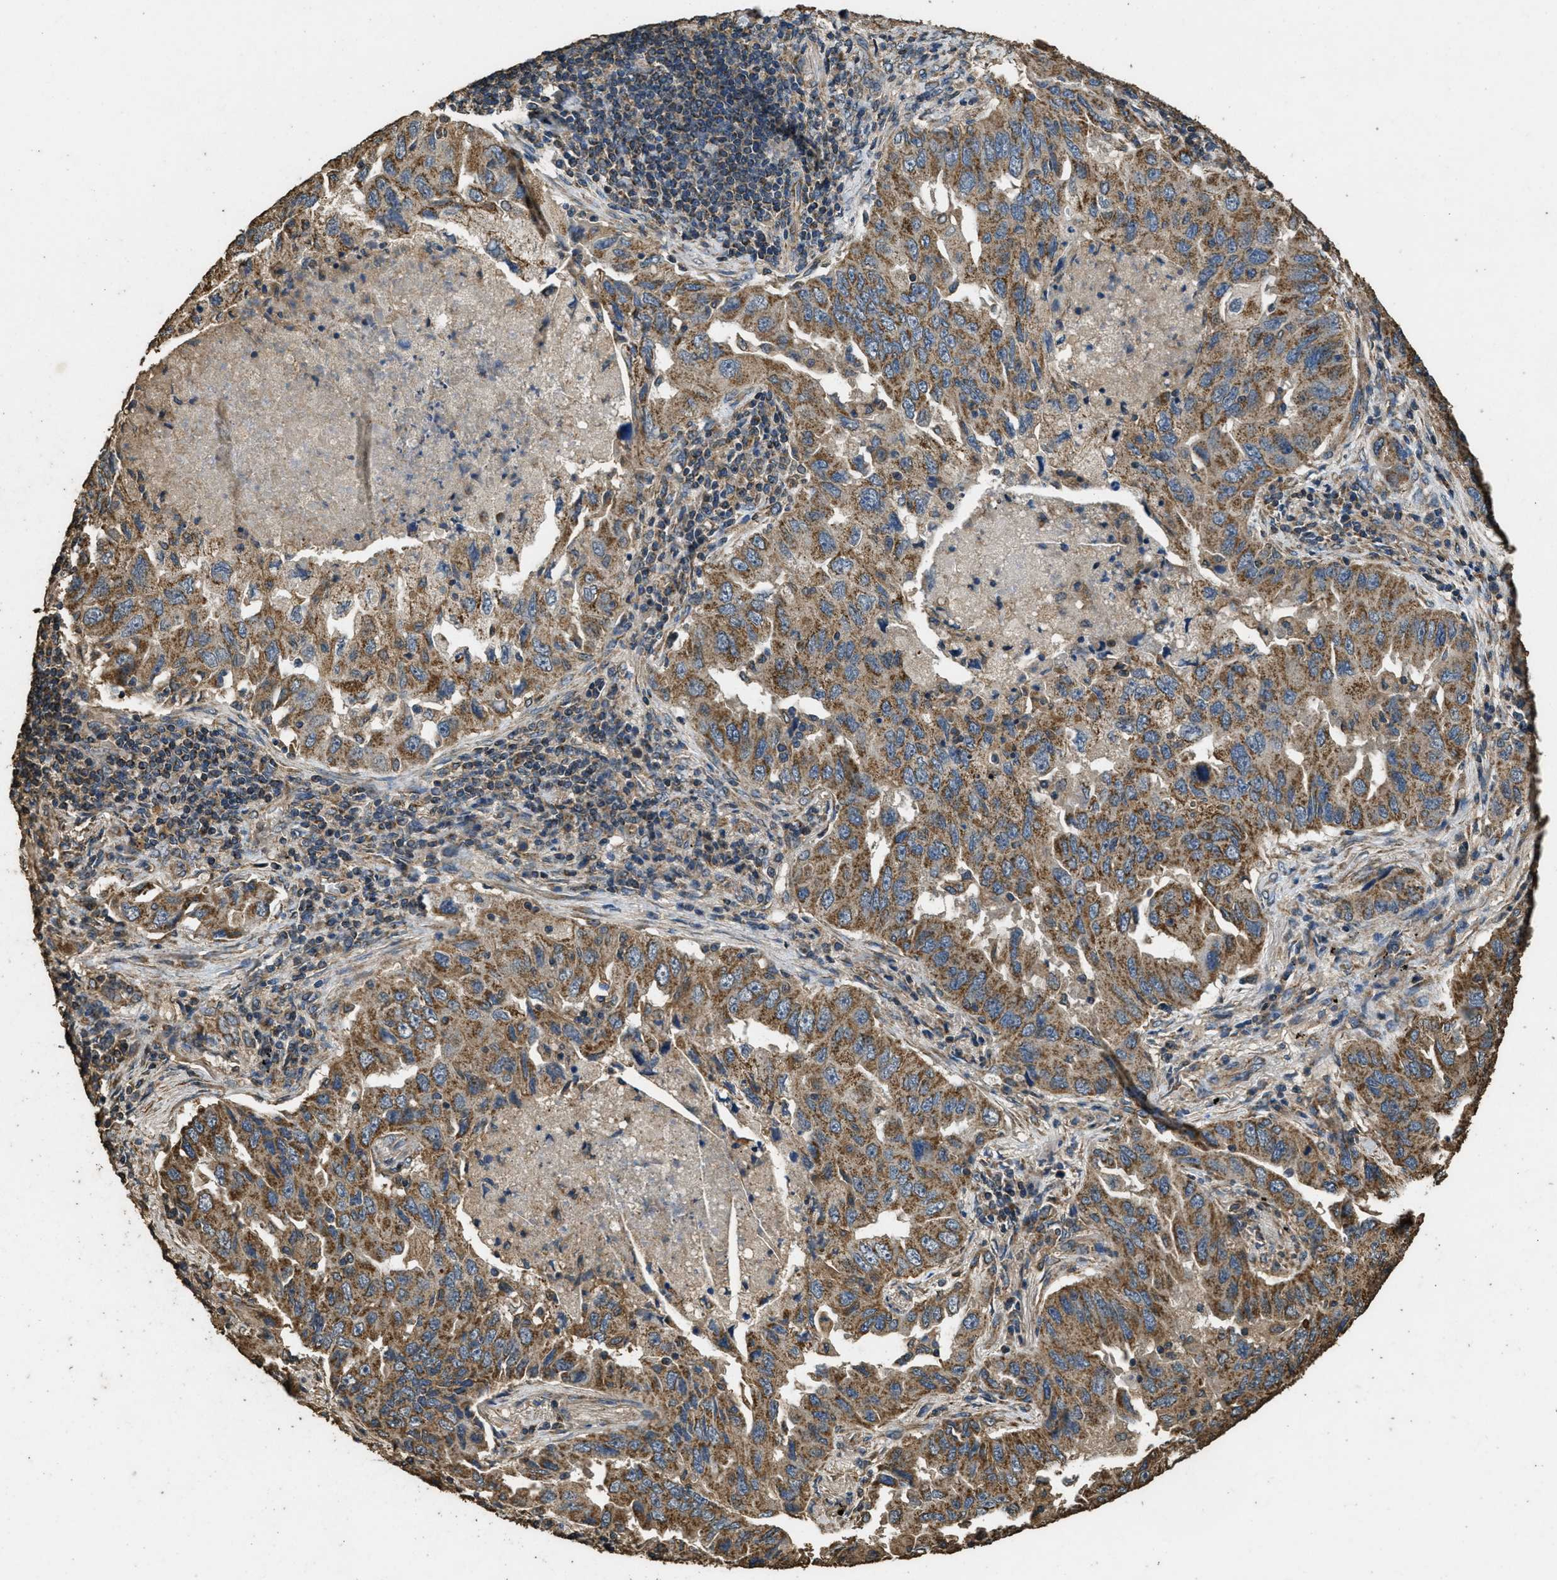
{"staining": {"intensity": "moderate", "quantity": ">75%", "location": "cytoplasmic/membranous"}, "tissue": "lung cancer", "cell_type": "Tumor cells", "image_type": "cancer", "snomed": [{"axis": "morphology", "description": "Adenocarcinoma, NOS"}, {"axis": "topography", "description": "Lung"}], "caption": "An immunohistochemistry (IHC) micrograph of tumor tissue is shown. Protein staining in brown highlights moderate cytoplasmic/membranous positivity in lung cancer (adenocarcinoma) within tumor cells.", "gene": "CYRIA", "patient": {"sex": "female", "age": 65}}